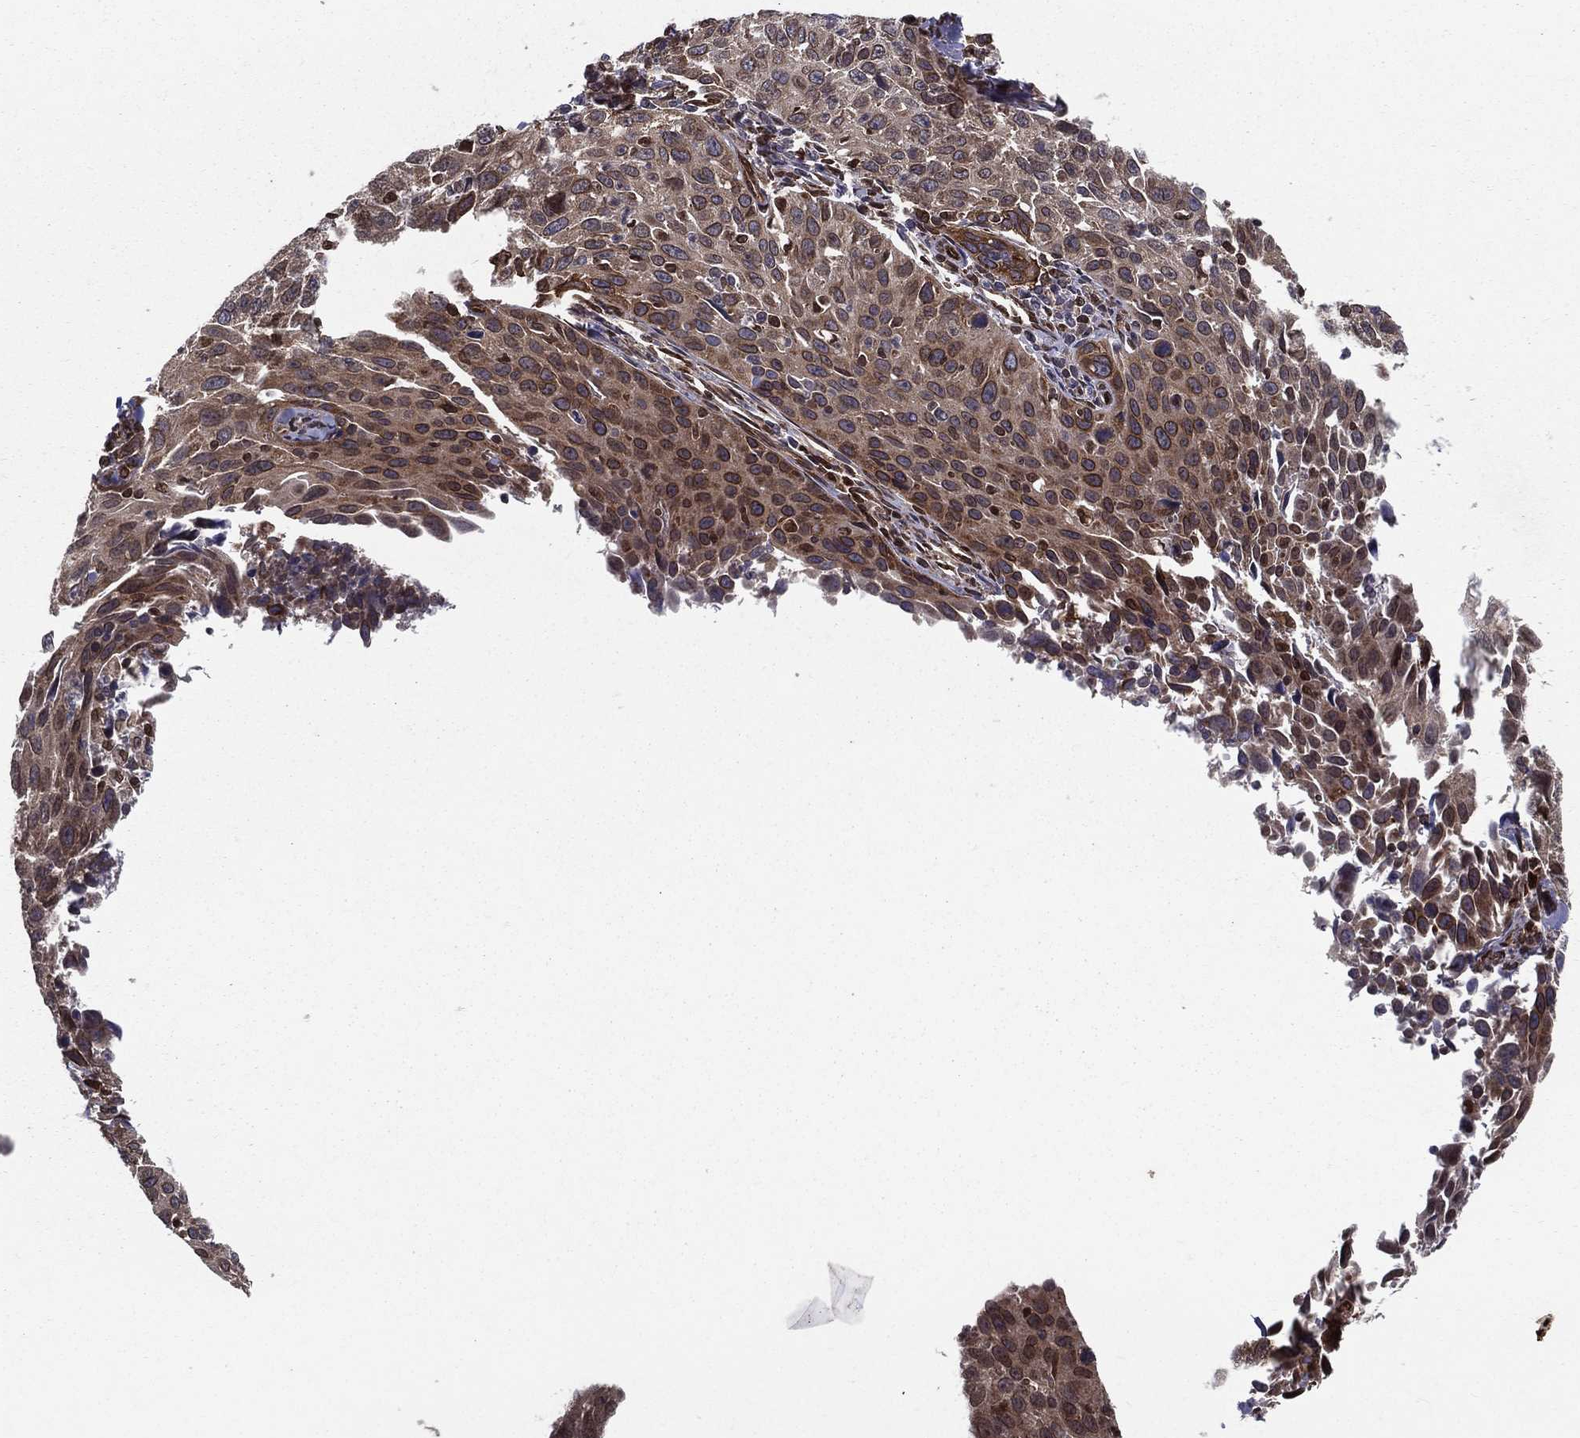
{"staining": {"intensity": "moderate", "quantity": "<25%", "location": "cytoplasmic/membranous"}, "tissue": "cervical cancer", "cell_type": "Tumor cells", "image_type": "cancer", "snomed": [{"axis": "morphology", "description": "Squamous cell carcinoma, NOS"}, {"axis": "topography", "description": "Cervix"}], "caption": "IHC image of neoplastic tissue: human cervical cancer (squamous cell carcinoma) stained using IHC exhibits low levels of moderate protein expression localized specifically in the cytoplasmic/membranous of tumor cells, appearing as a cytoplasmic/membranous brown color.", "gene": "CERS2", "patient": {"sex": "female", "age": 26}}